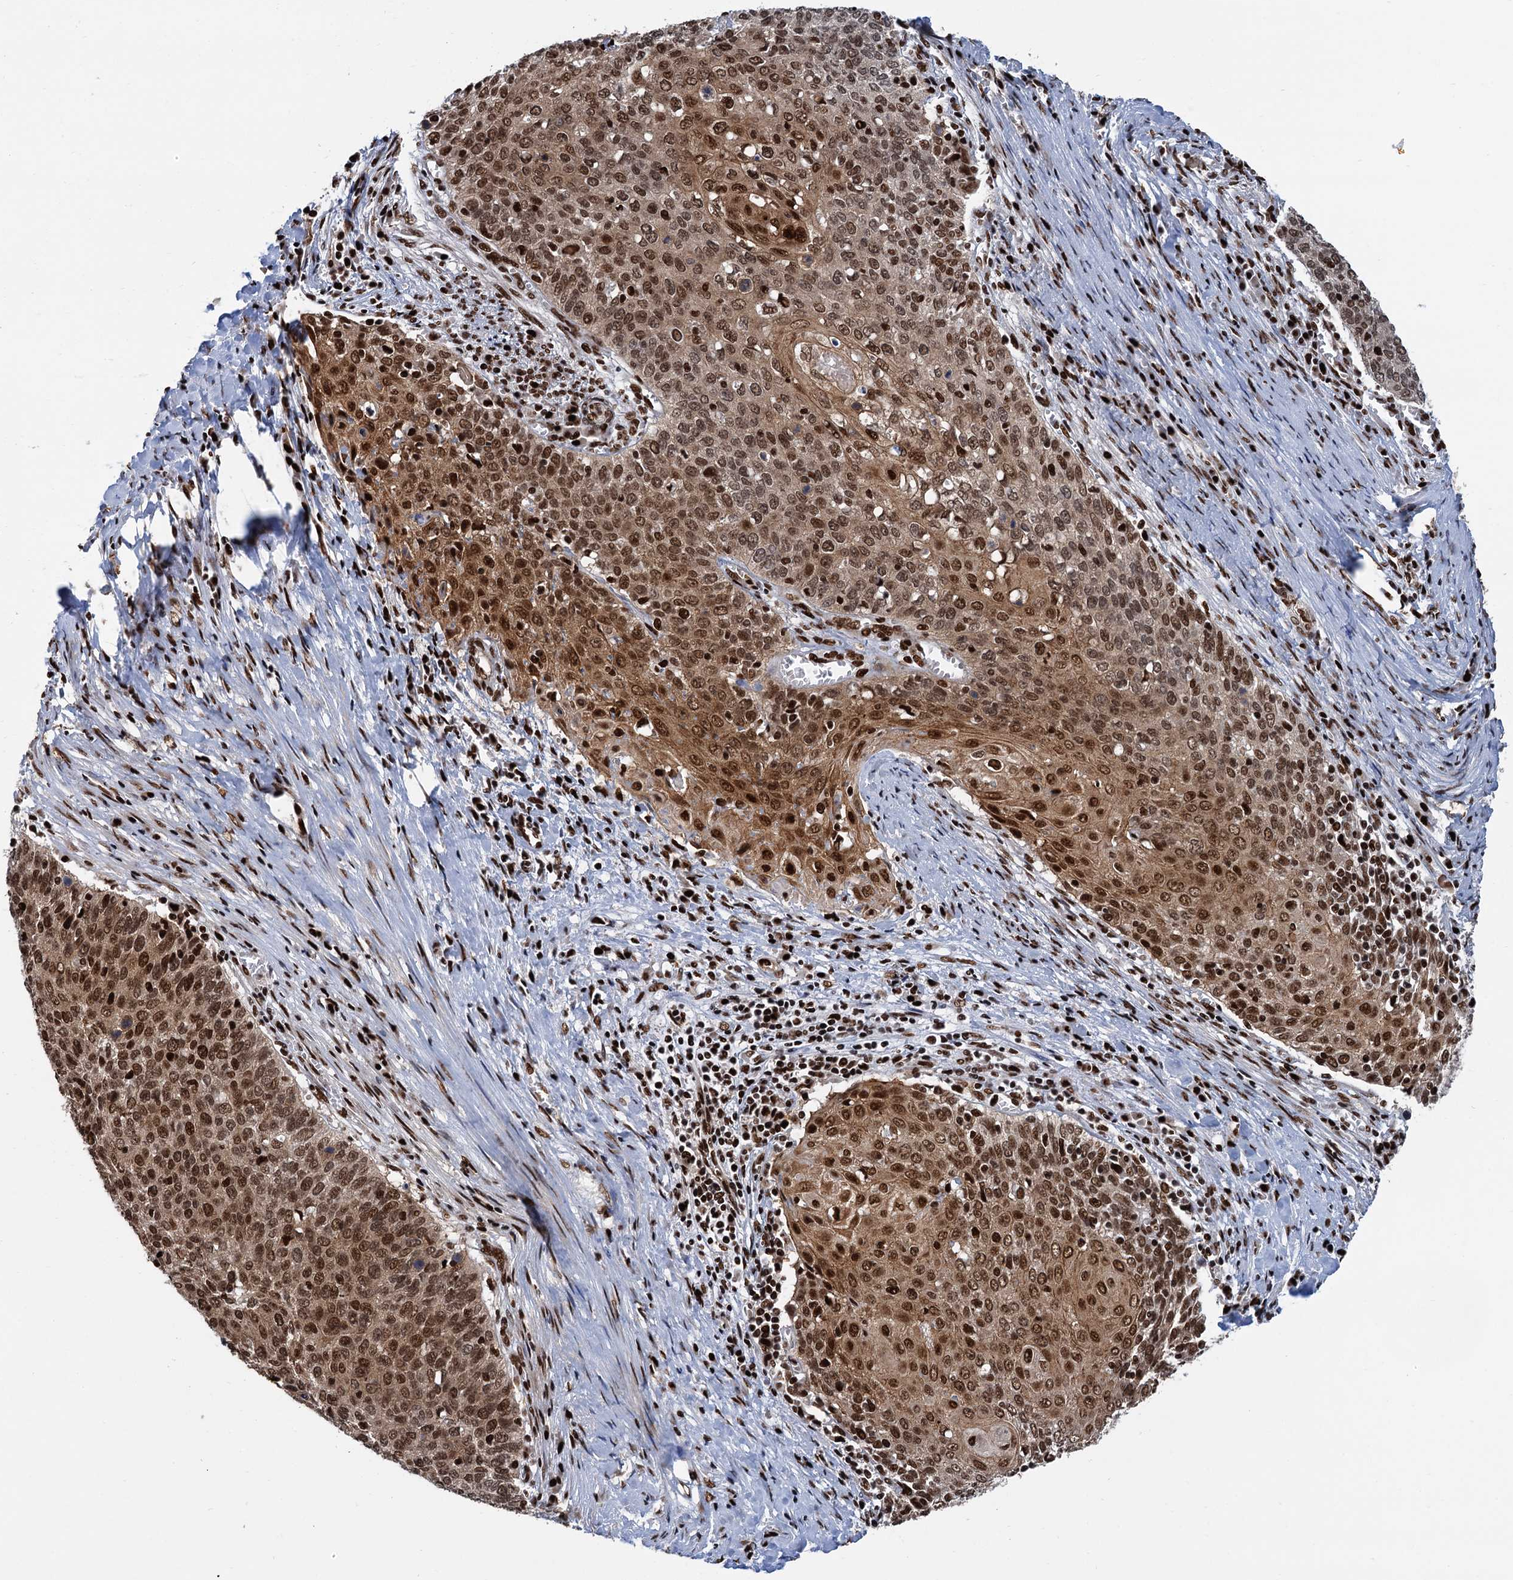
{"staining": {"intensity": "moderate", "quantity": ">75%", "location": "cytoplasmic/membranous,nuclear"}, "tissue": "cervical cancer", "cell_type": "Tumor cells", "image_type": "cancer", "snomed": [{"axis": "morphology", "description": "Squamous cell carcinoma, NOS"}, {"axis": "topography", "description": "Cervix"}], "caption": "DAB (3,3'-diaminobenzidine) immunohistochemical staining of cervical squamous cell carcinoma shows moderate cytoplasmic/membranous and nuclear protein staining in about >75% of tumor cells.", "gene": "PPP4R1", "patient": {"sex": "female", "age": 39}}